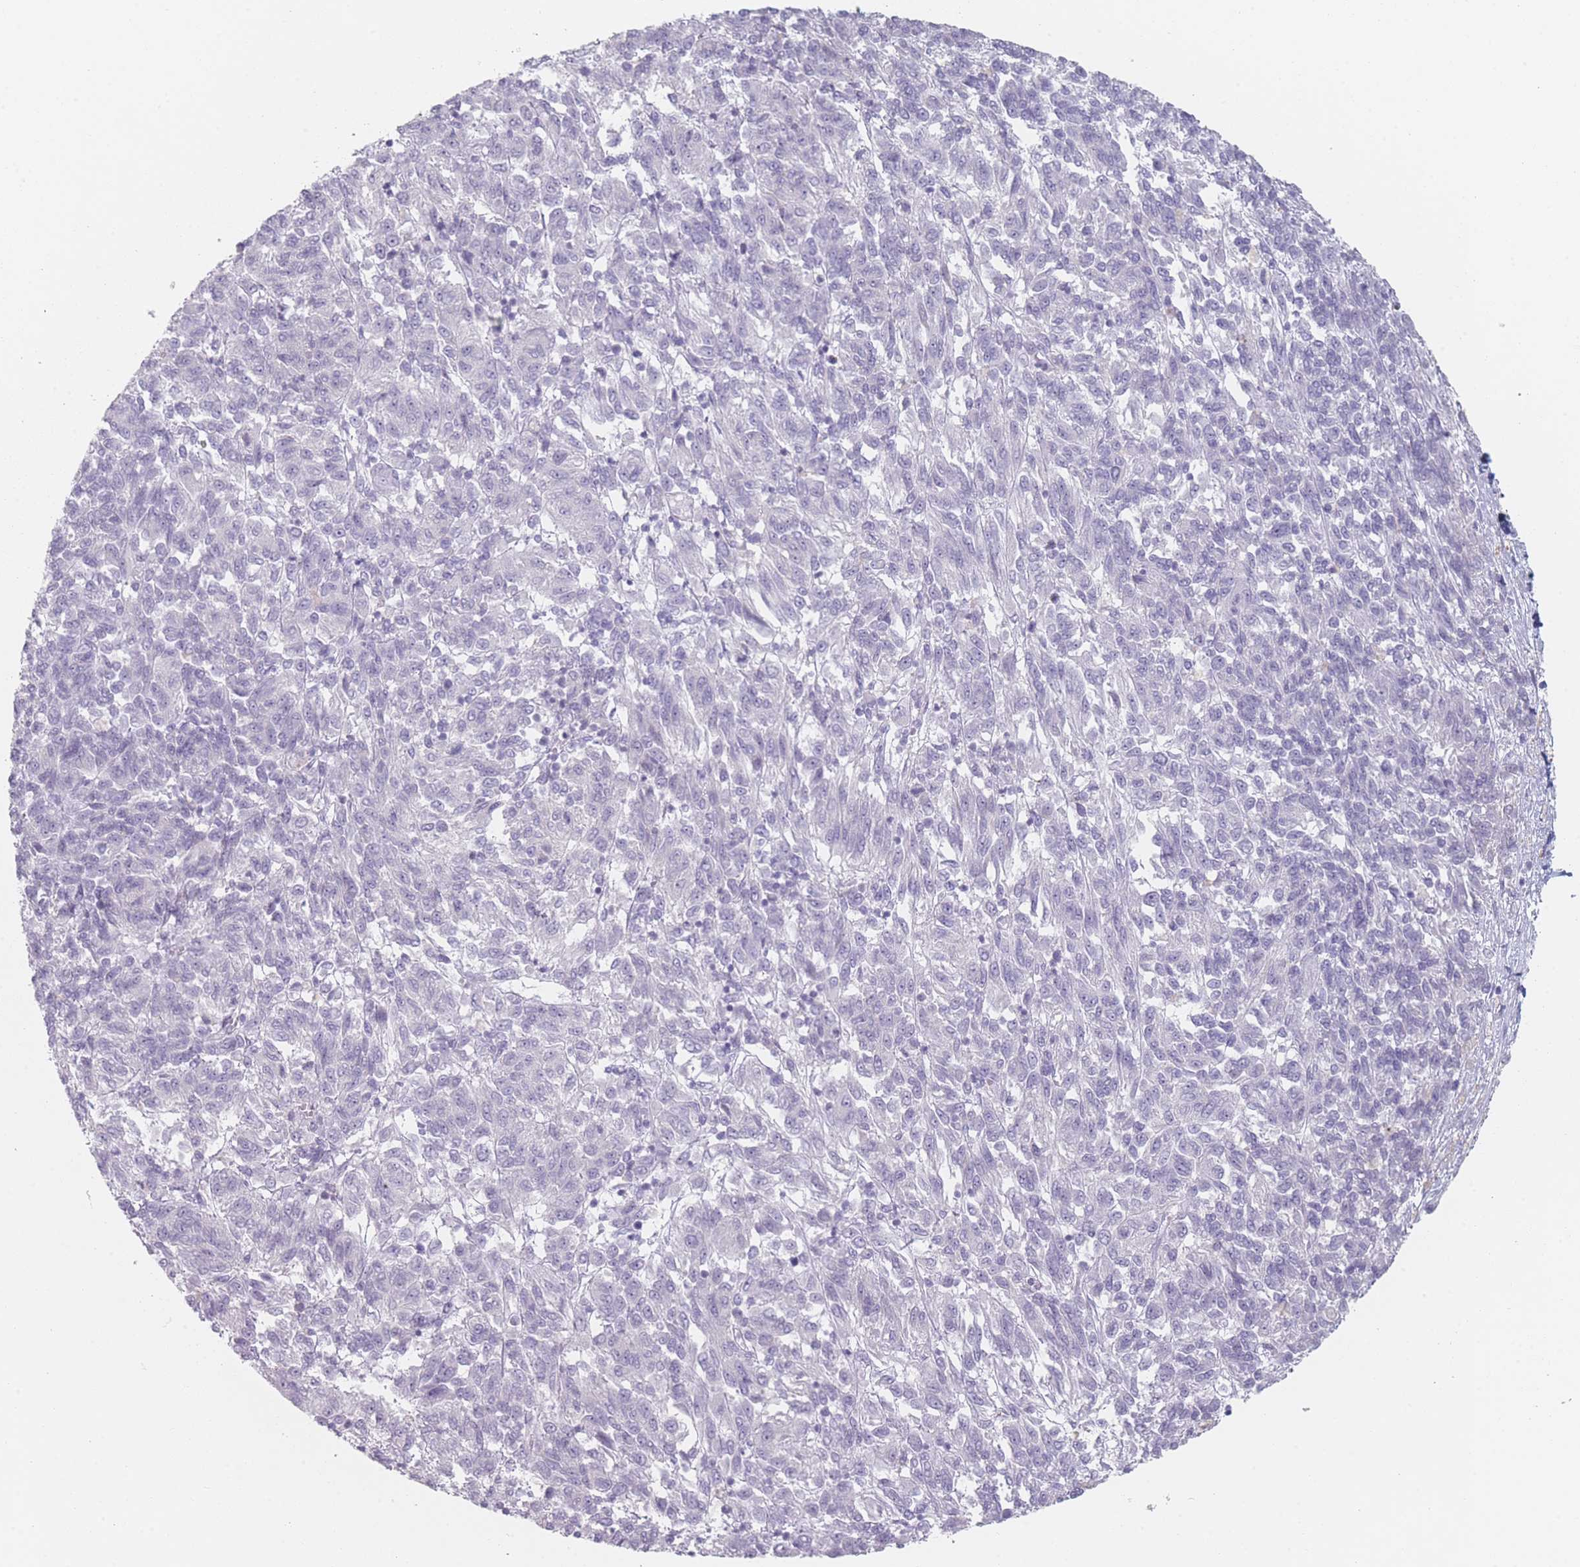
{"staining": {"intensity": "negative", "quantity": "none", "location": "none"}, "tissue": "melanoma", "cell_type": "Tumor cells", "image_type": "cancer", "snomed": [{"axis": "morphology", "description": "Malignant melanoma, Metastatic site"}, {"axis": "topography", "description": "Lung"}], "caption": "DAB (3,3'-diaminobenzidine) immunohistochemical staining of human melanoma displays no significant expression in tumor cells.", "gene": "RNF4", "patient": {"sex": "male", "age": 64}}